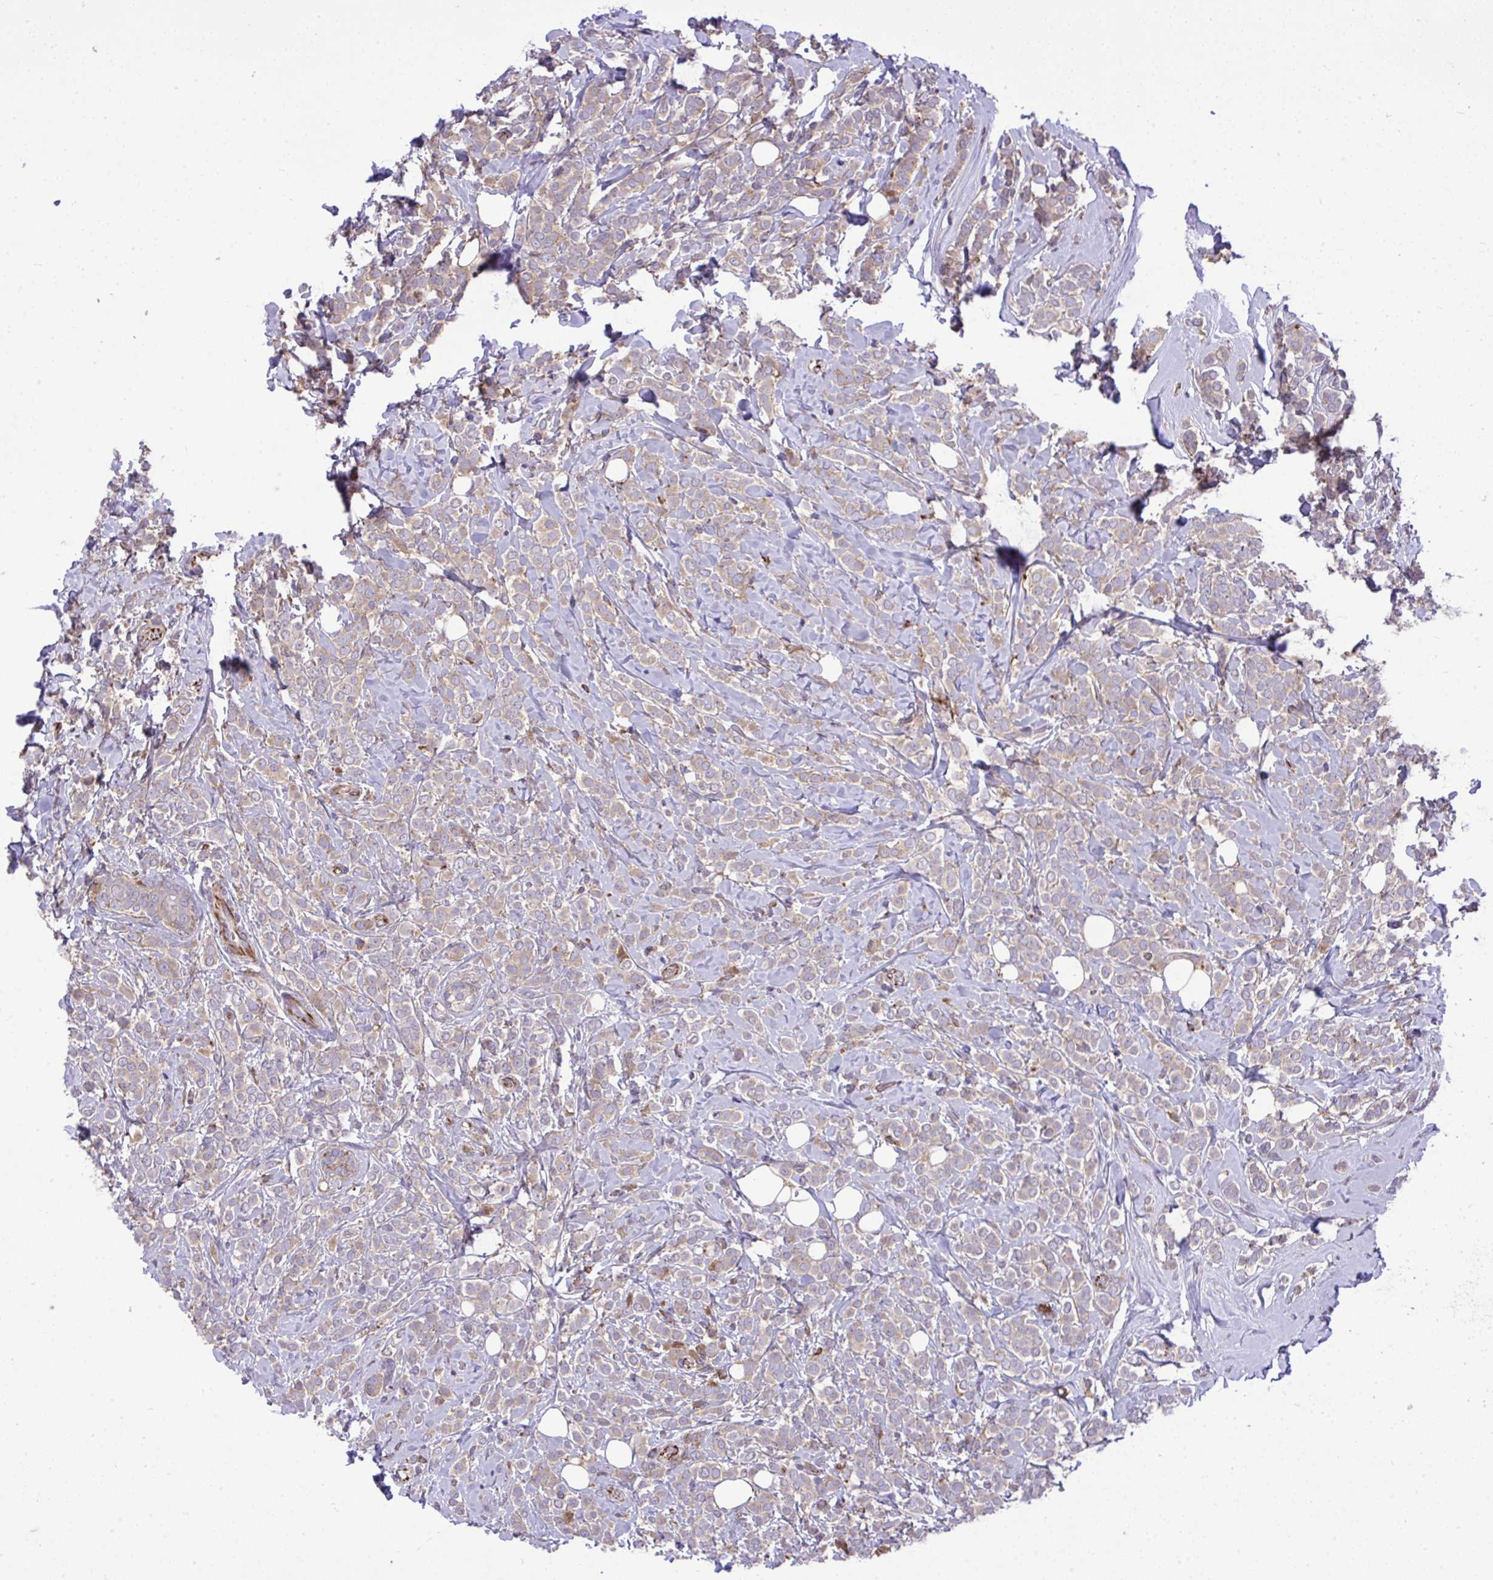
{"staining": {"intensity": "weak", "quantity": "<25%", "location": "cytoplasmic/membranous"}, "tissue": "breast cancer", "cell_type": "Tumor cells", "image_type": "cancer", "snomed": [{"axis": "morphology", "description": "Lobular carcinoma"}, {"axis": "topography", "description": "Breast"}], "caption": "DAB immunohistochemical staining of lobular carcinoma (breast) demonstrates no significant staining in tumor cells.", "gene": "PAIP2", "patient": {"sex": "female", "age": 49}}